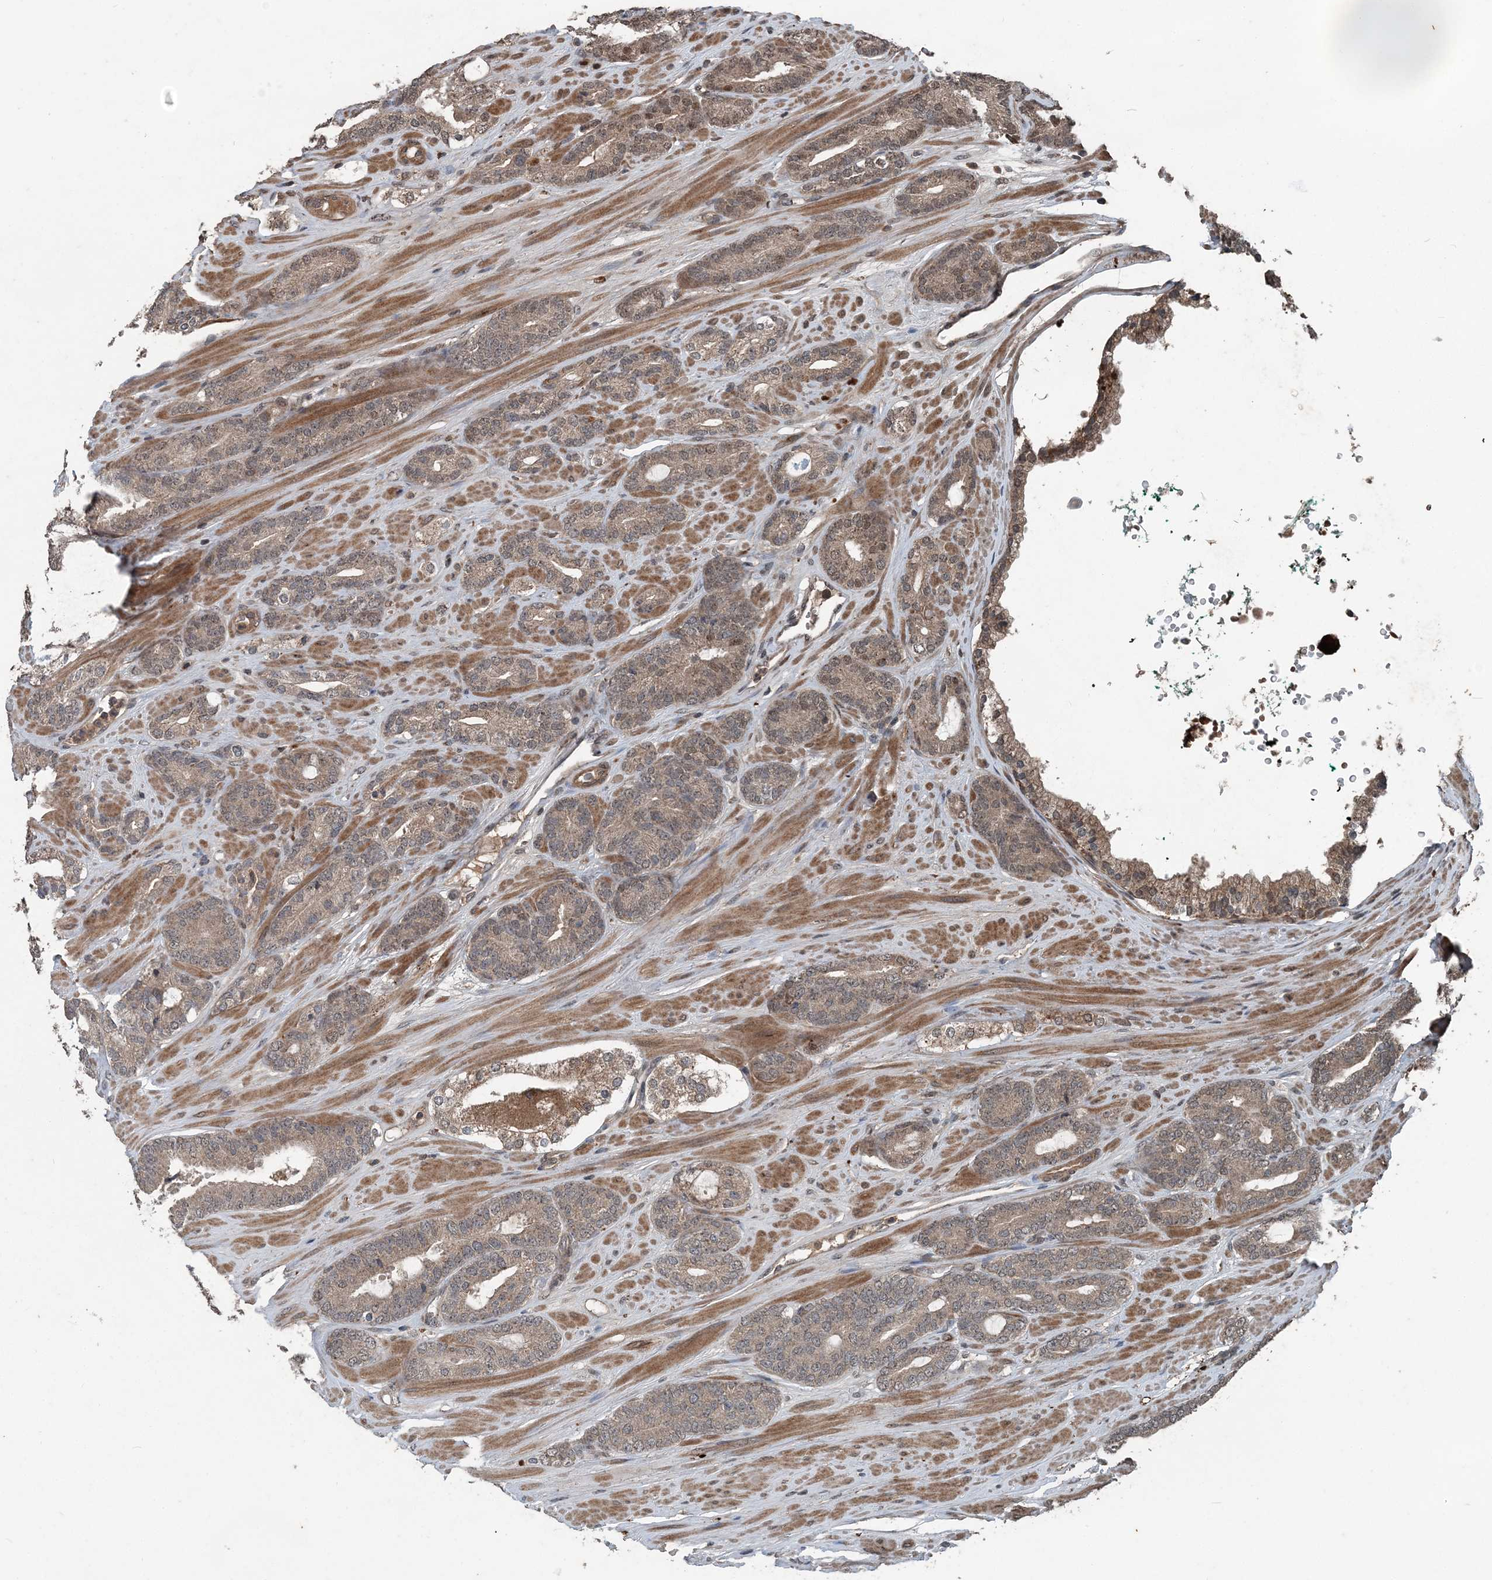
{"staining": {"intensity": "weak", "quantity": "25%-75%", "location": "cytoplasmic/membranous"}, "tissue": "prostate cancer", "cell_type": "Tumor cells", "image_type": "cancer", "snomed": [{"axis": "morphology", "description": "Adenocarcinoma, Low grade"}, {"axis": "topography", "description": "Prostate"}], "caption": "A high-resolution image shows immunohistochemistry staining of prostate adenocarcinoma (low-grade), which shows weak cytoplasmic/membranous expression in about 25%-75% of tumor cells.", "gene": "CFL1", "patient": {"sex": "male", "age": 63}}